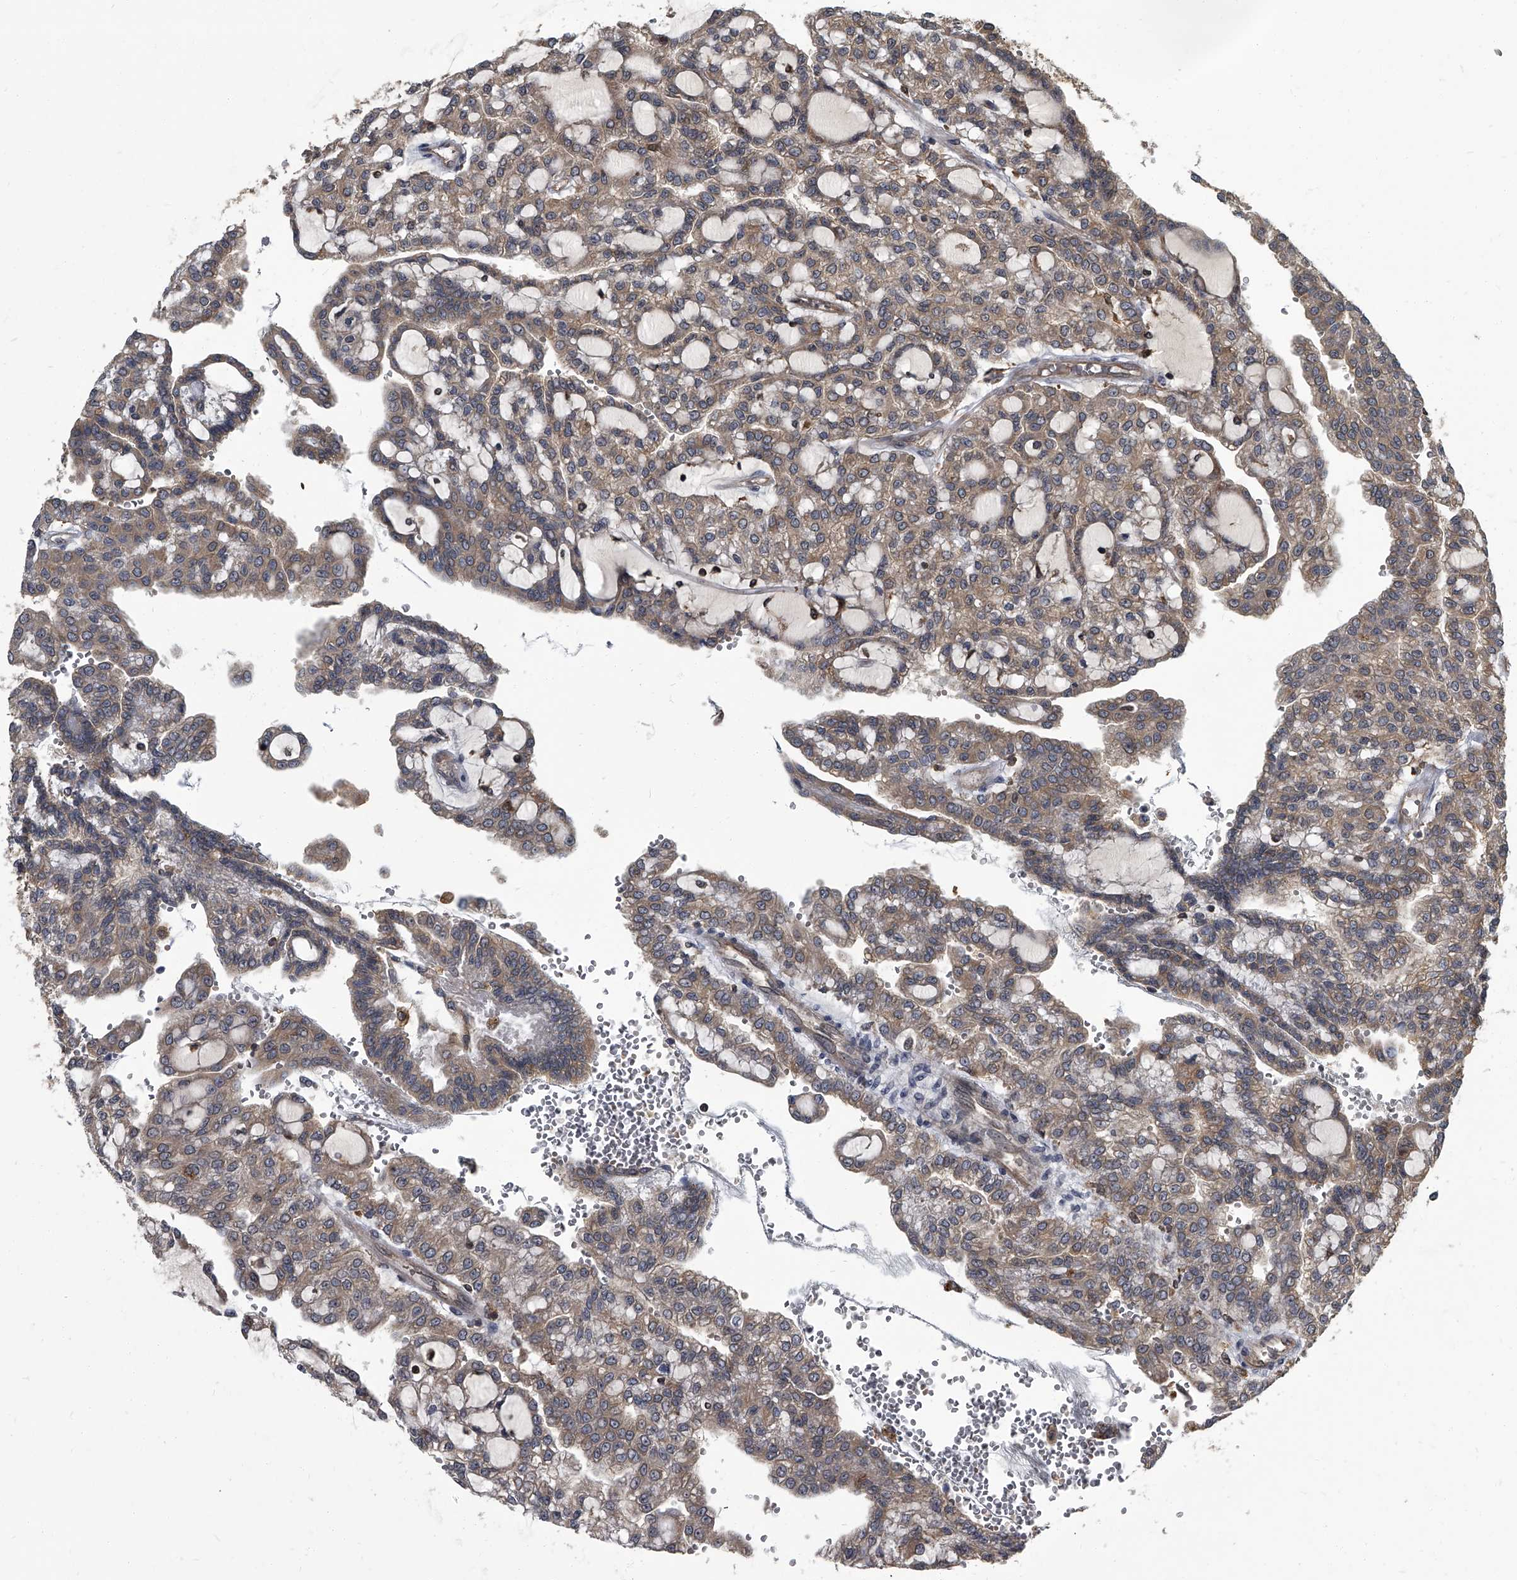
{"staining": {"intensity": "weak", "quantity": ">75%", "location": "cytoplasmic/membranous"}, "tissue": "renal cancer", "cell_type": "Tumor cells", "image_type": "cancer", "snomed": [{"axis": "morphology", "description": "Adenocarcinoma, NOS"}, {"axis": "topography", "description": "Kidney"}], "caption": "Brown immunohistochemical staining in renal adenocarcinoma reveals weak cytoplasmic/membranous positivity in about >75% of tumor cells. The protein is stained brown, and the nuclei are stained in blue (DAB IHC with brightfield microscopy, high magnification).", "gene": "CDV3", "patient": {"sex": "male", "age": 63}}